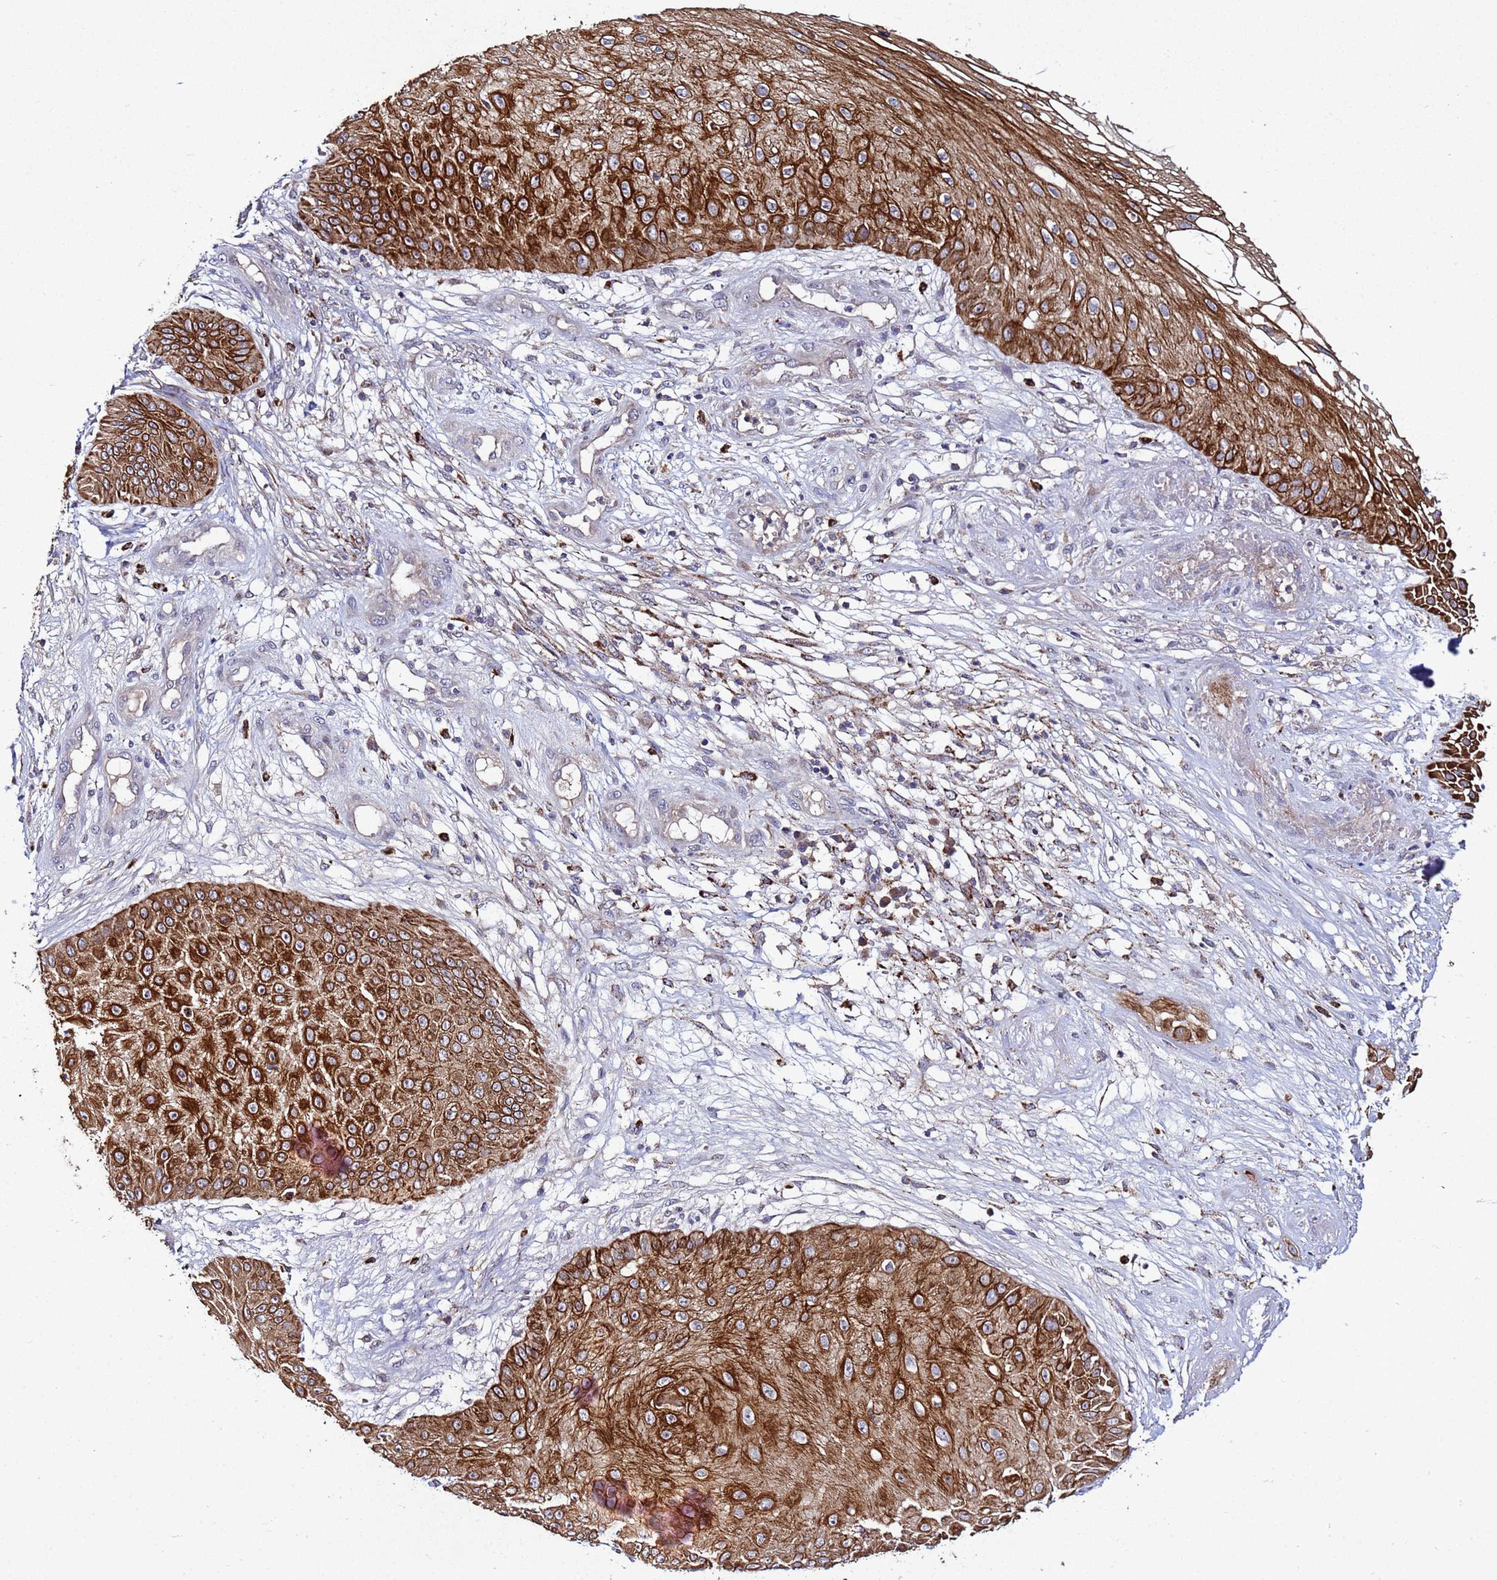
{"staining": {"intensity": "strong", "quantity": ">75%", "location": "cytoplasmic/membranous"}, "tissue": "skin cancer", "cell_type": "Tumor cells", "image_type": "cancer", "snomed": [{"axis": "morphology", "description": "Squamous cell carcinoma, NOS"}, {"axis": "topography", "description": "Skin"}], "caption": "Brown immunohistochemical staining in squamous cell carcinoma (skin) displays strong cytoplasmic/membranous expression in about >75% of tumor cells.", "gene": "PLXDC2", "patient": {"sex": "male", "age": 70}}